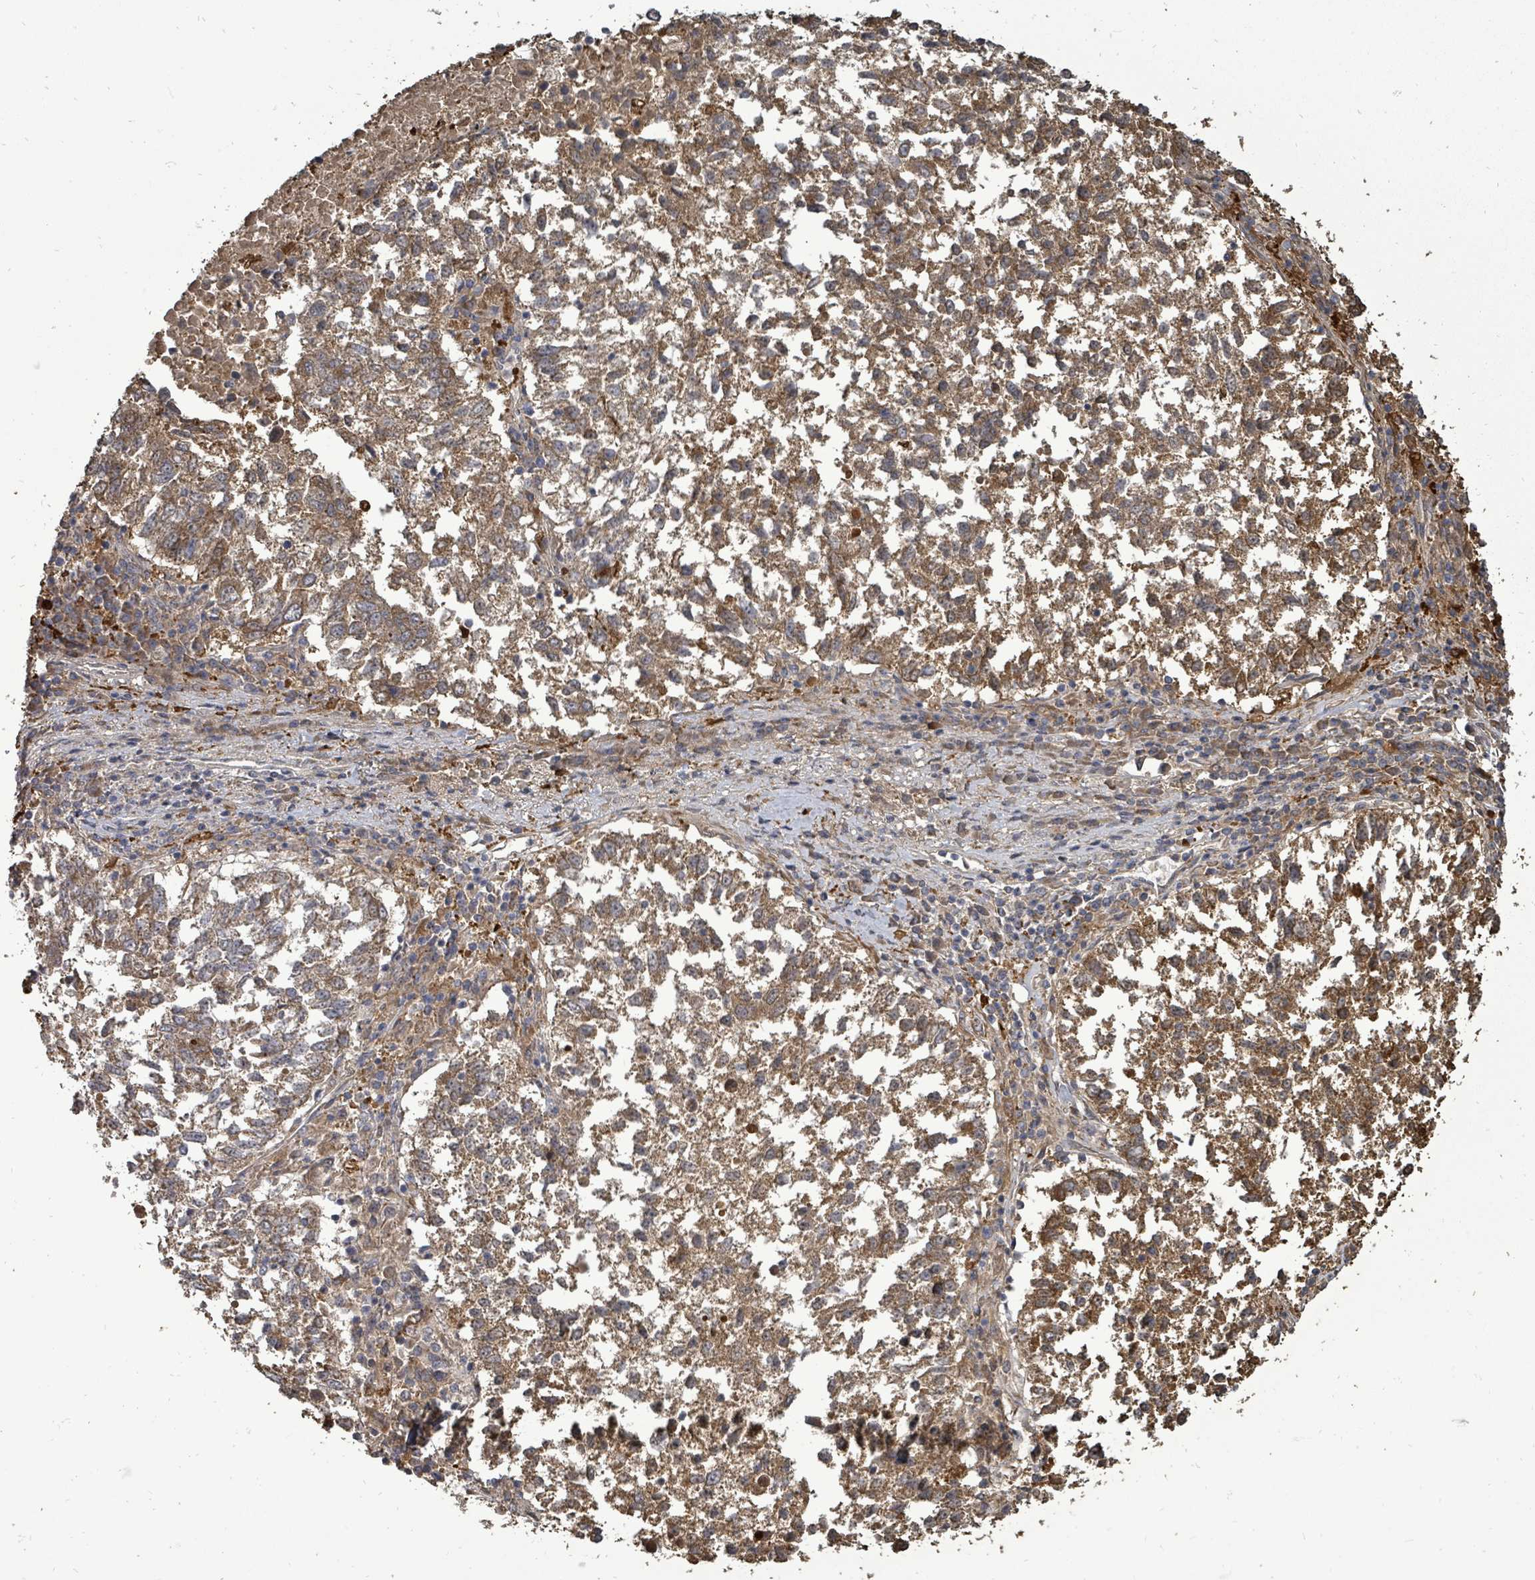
{"staining": {"intensity": "moderate", "quantity": ">75%", "location": "cytoplasmic/membranous"}, "tissue": "lung cancer", "cell_type": "Tumor cells", "image_type": "cancer", "snomed": [{"axis": "morphology", "description": "Squamous cell carcinoma, NOS"}, {"axis": "topography", "description": "Lung"}], "caption": "Squamous cell carcinoma (lung) was stained to show a protein in brown. There is medium levels of moderate cytoplasmic/membranous expression in about >75% of tumor cells.", "gene": "EIF3C", "patient": {"sex": "male", "age": 73}}